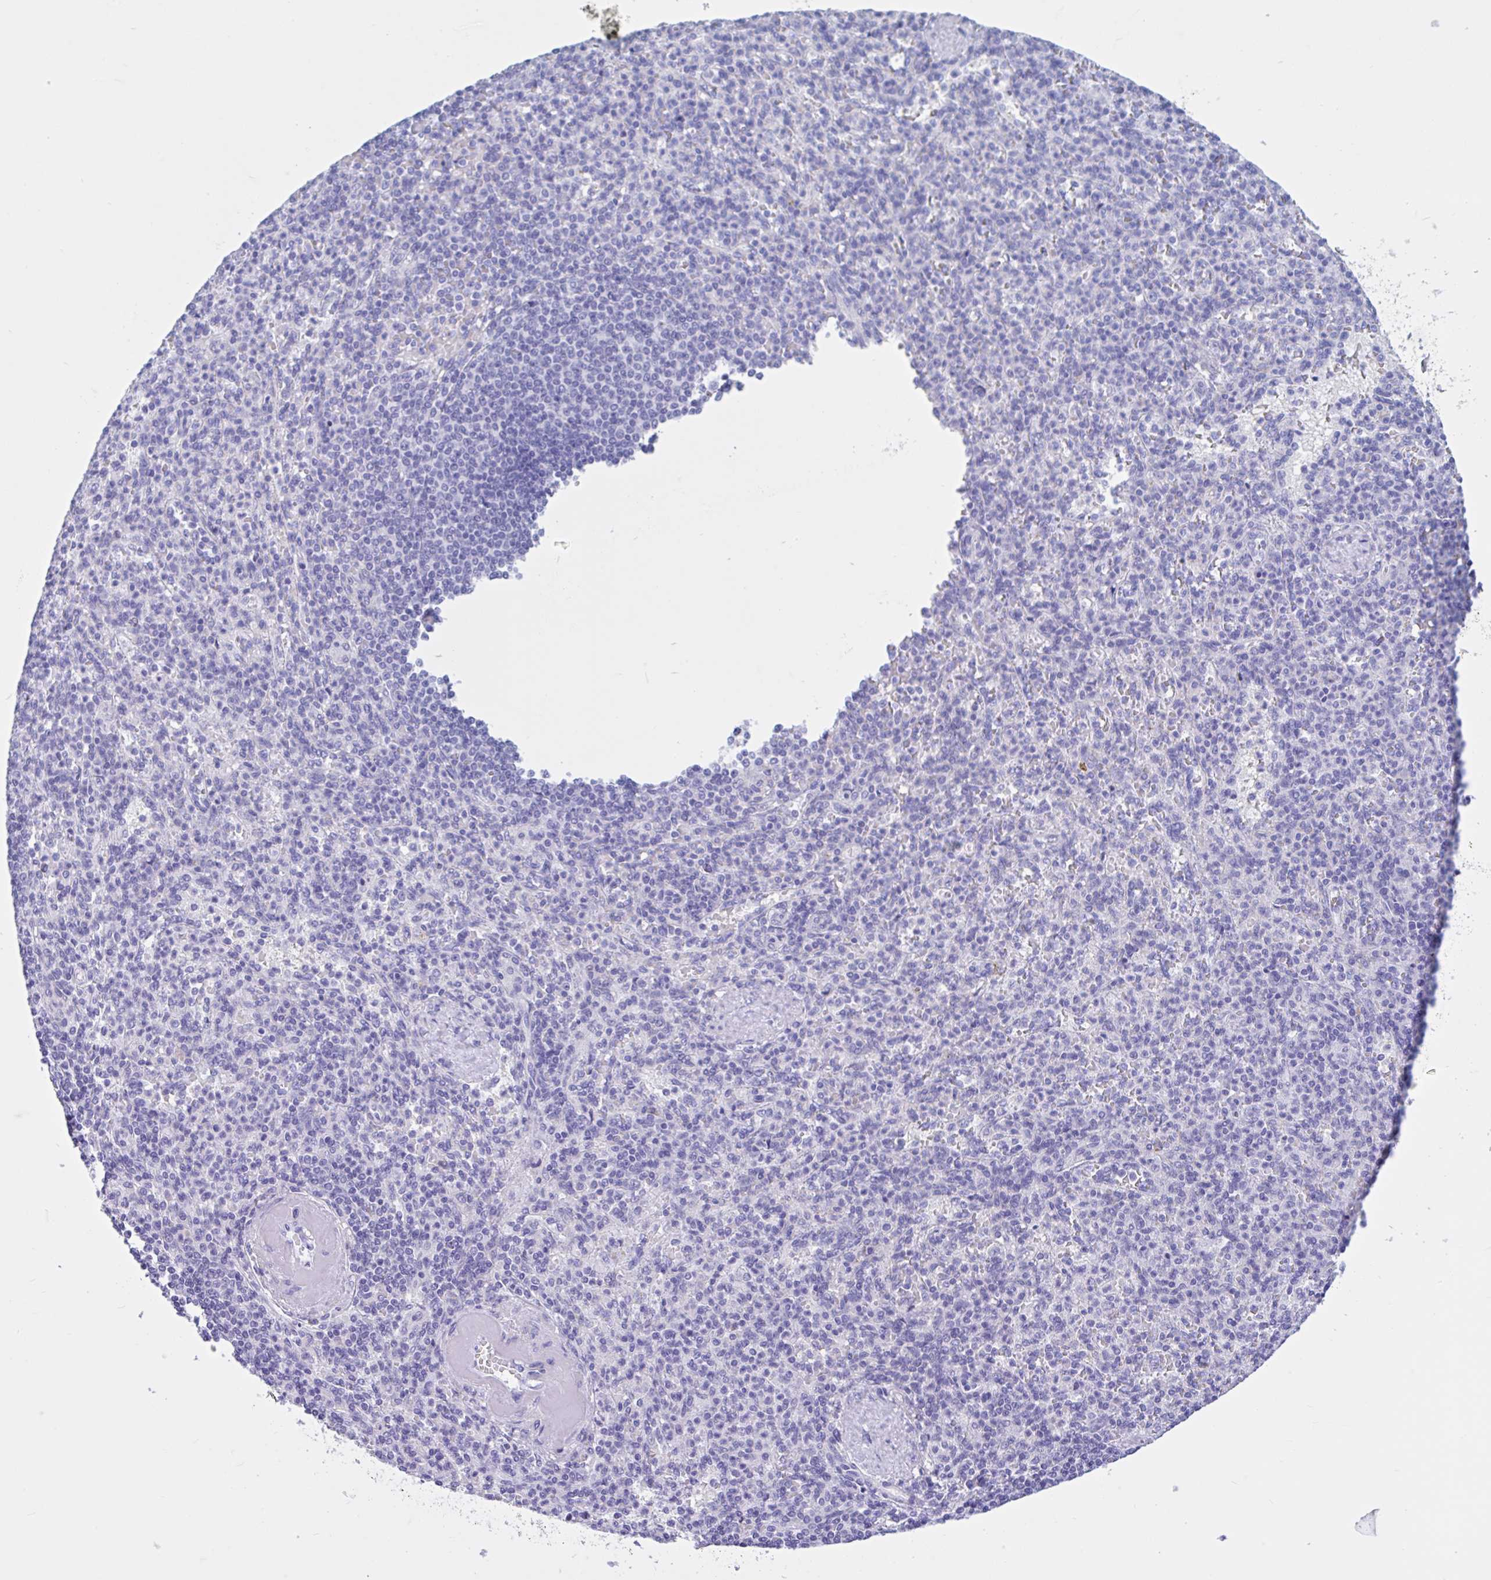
{"staining": {"intensity": "negative", "quantity": "none", "location": "none"}, "tissue": "spleen", "cell_type": "Cells in red pulp", "image_type": "normal", "snomed": [{"axis": "morphology", "description": "Normal tissue, NOS"}, {"axis": "topography", "description": "Spleen"}], "caption": "High magnification brightfield microscopy of benign spleen stained with DAB (3,3'-diaminobenzidine) (brown) and counterstained with hematoxylin (blue): cells in red pulp show no significant staining. Brightfield microscopy of IHC stained with DAB (3,3'-diaminobenzidine) (brown) and hematoxylin (blue), captured at high magnification.", "gene": "IAPP", "patient": {"sex": "female", "age": 74}}